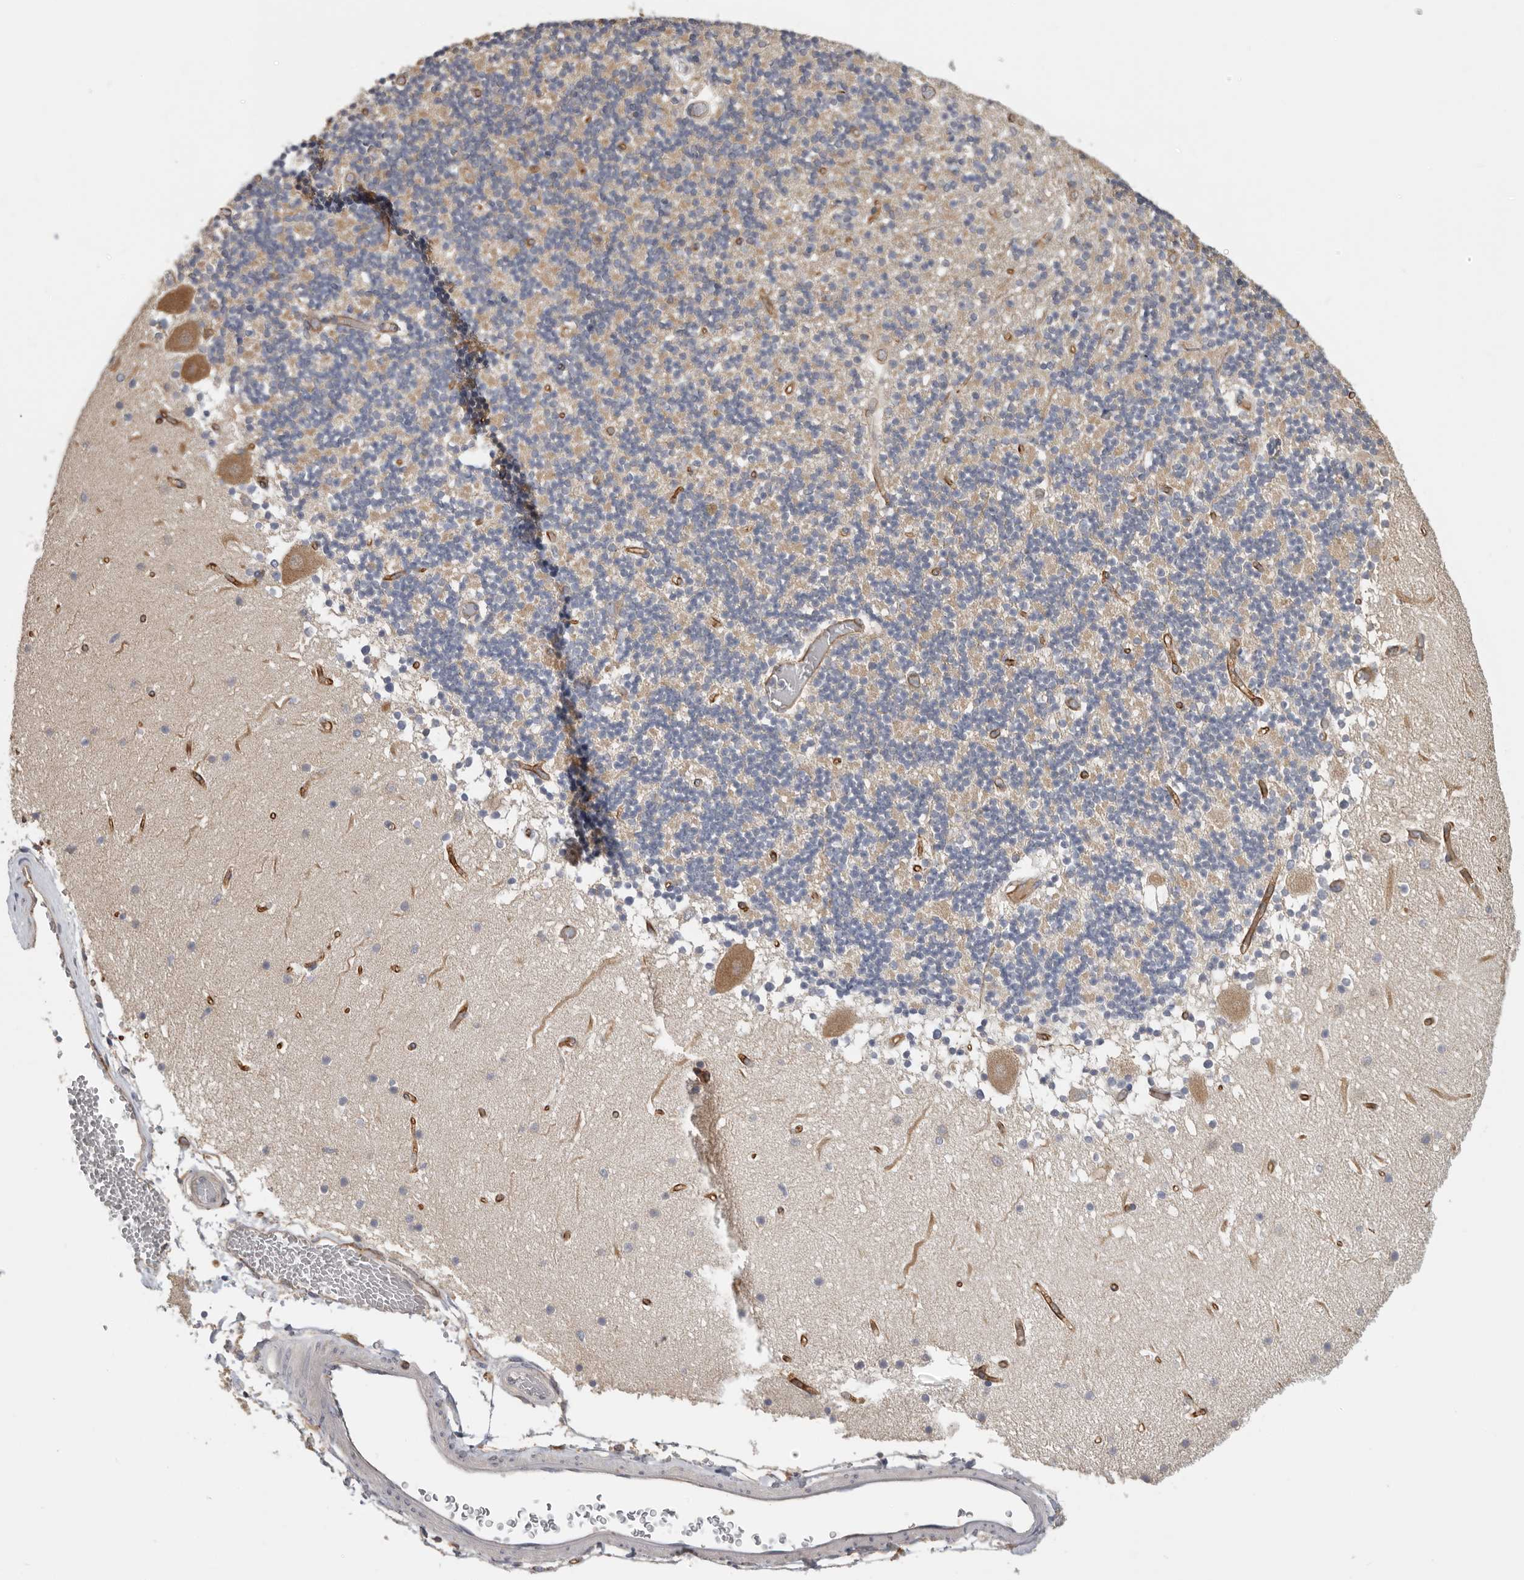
{"staining": {"intensity": "moderate", "quantity": "25%-75%", "location": "cytoplasmic/membranous"}, "tissue": "cerebellum", "cell_type": "Cells in granular layer", "image_type": "normal", "snomed": [{"axis": "morphology", "description": "Normal tissue, NOS"}, {"axis": "topography", "description": "Cerebellum"}], "caption": "Immunohistochemistry (DAB) staining of benign cerebellum shows moderate cytoplasmic/membranous protein staining in approximately 25%-75% of cells in granular layer.", "gene": "TFRC", "patient": {"sex": "female", "age": 28}}